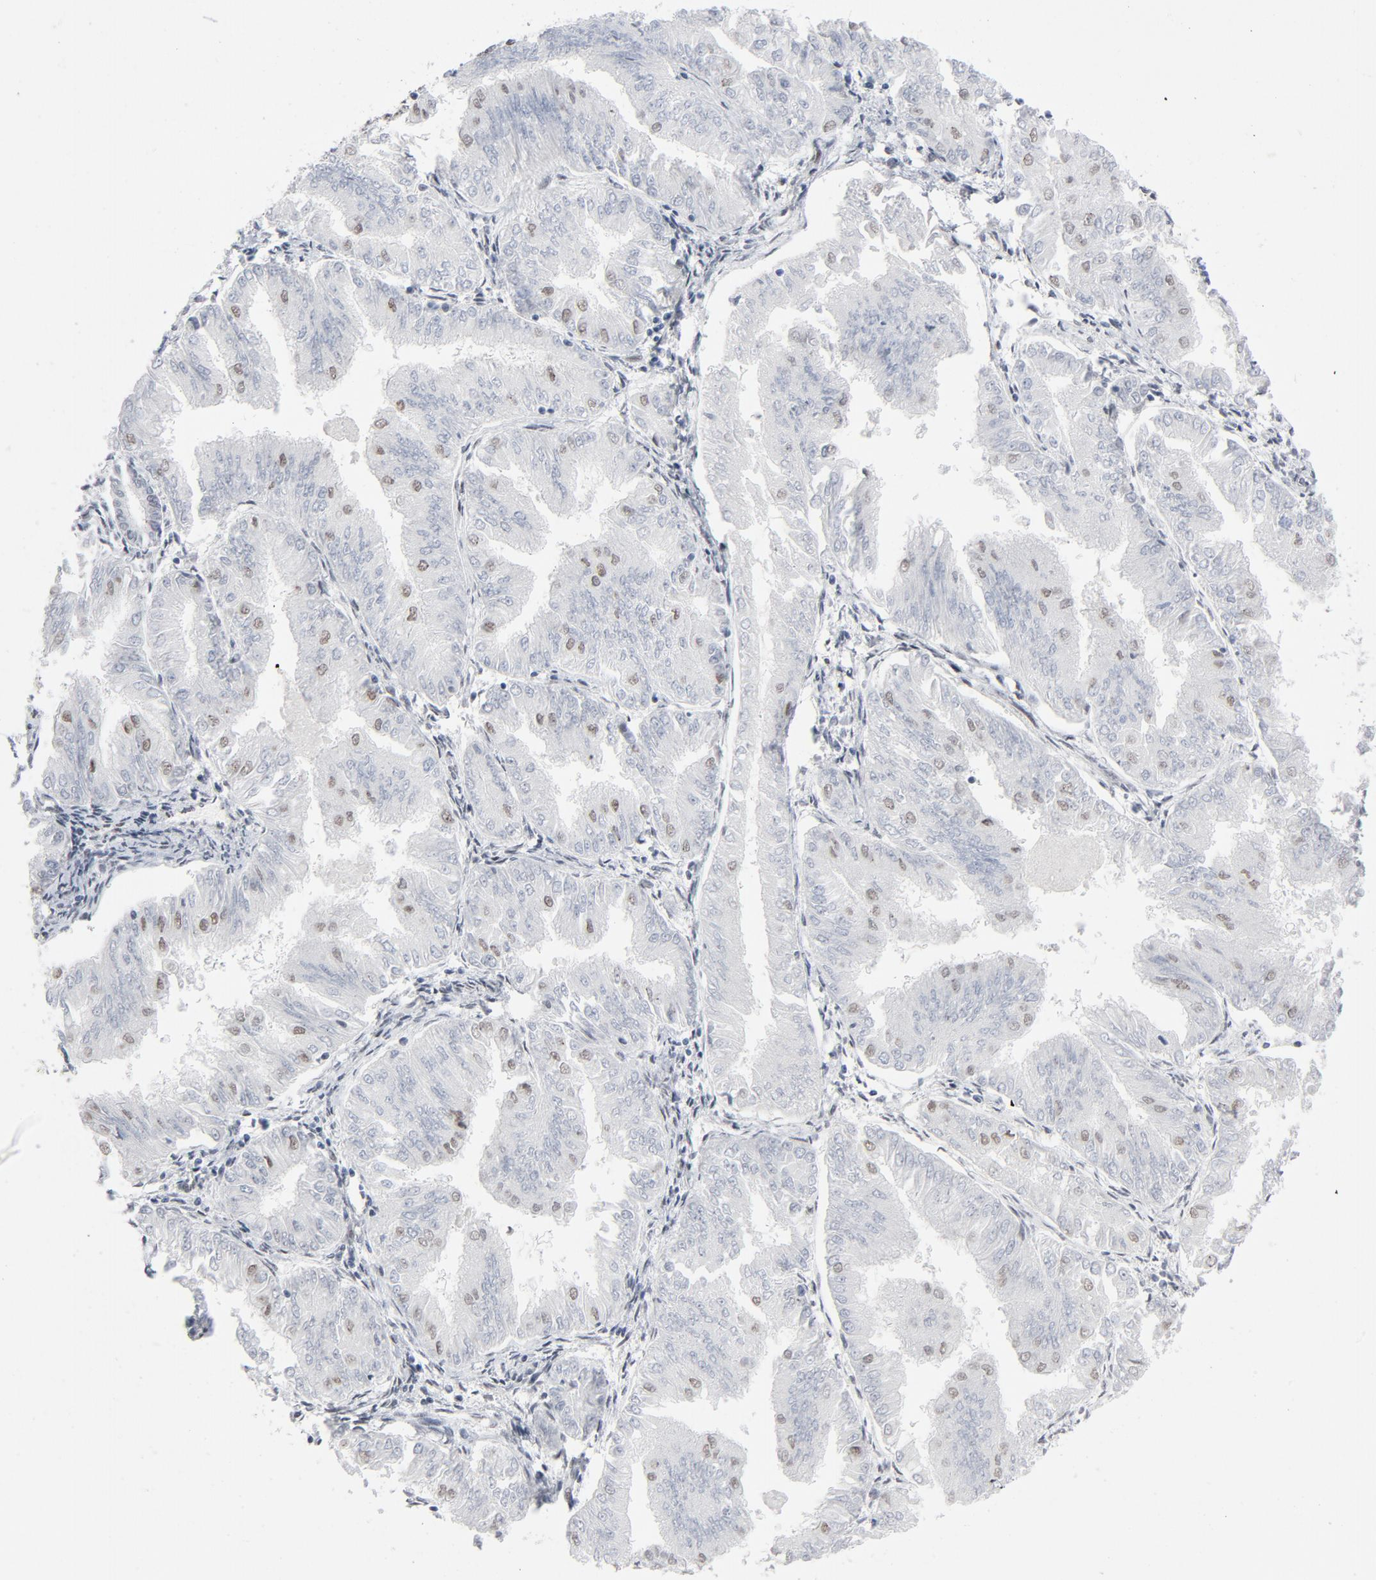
{"staining": {"intensity": "moderate", "quantity": "<25%", "location": "nuclear"}, "tissue": "endometrial cancer", "cell_type": "Tumor cells", "image_type": "cancer", "snomed": [{"axis": "morphology", "description": "Adenocarcinoma, NOS"}, {"axis": "topography", "description": "Endometrium"}], "caption": "Protein expression analysis of endometrial cancer (adenocarcinoma) shows moderate nuclear positivity in about <25% of tumor cells.", "gene": "HSF1", "patient": {"sex": "female", "age": 53}}